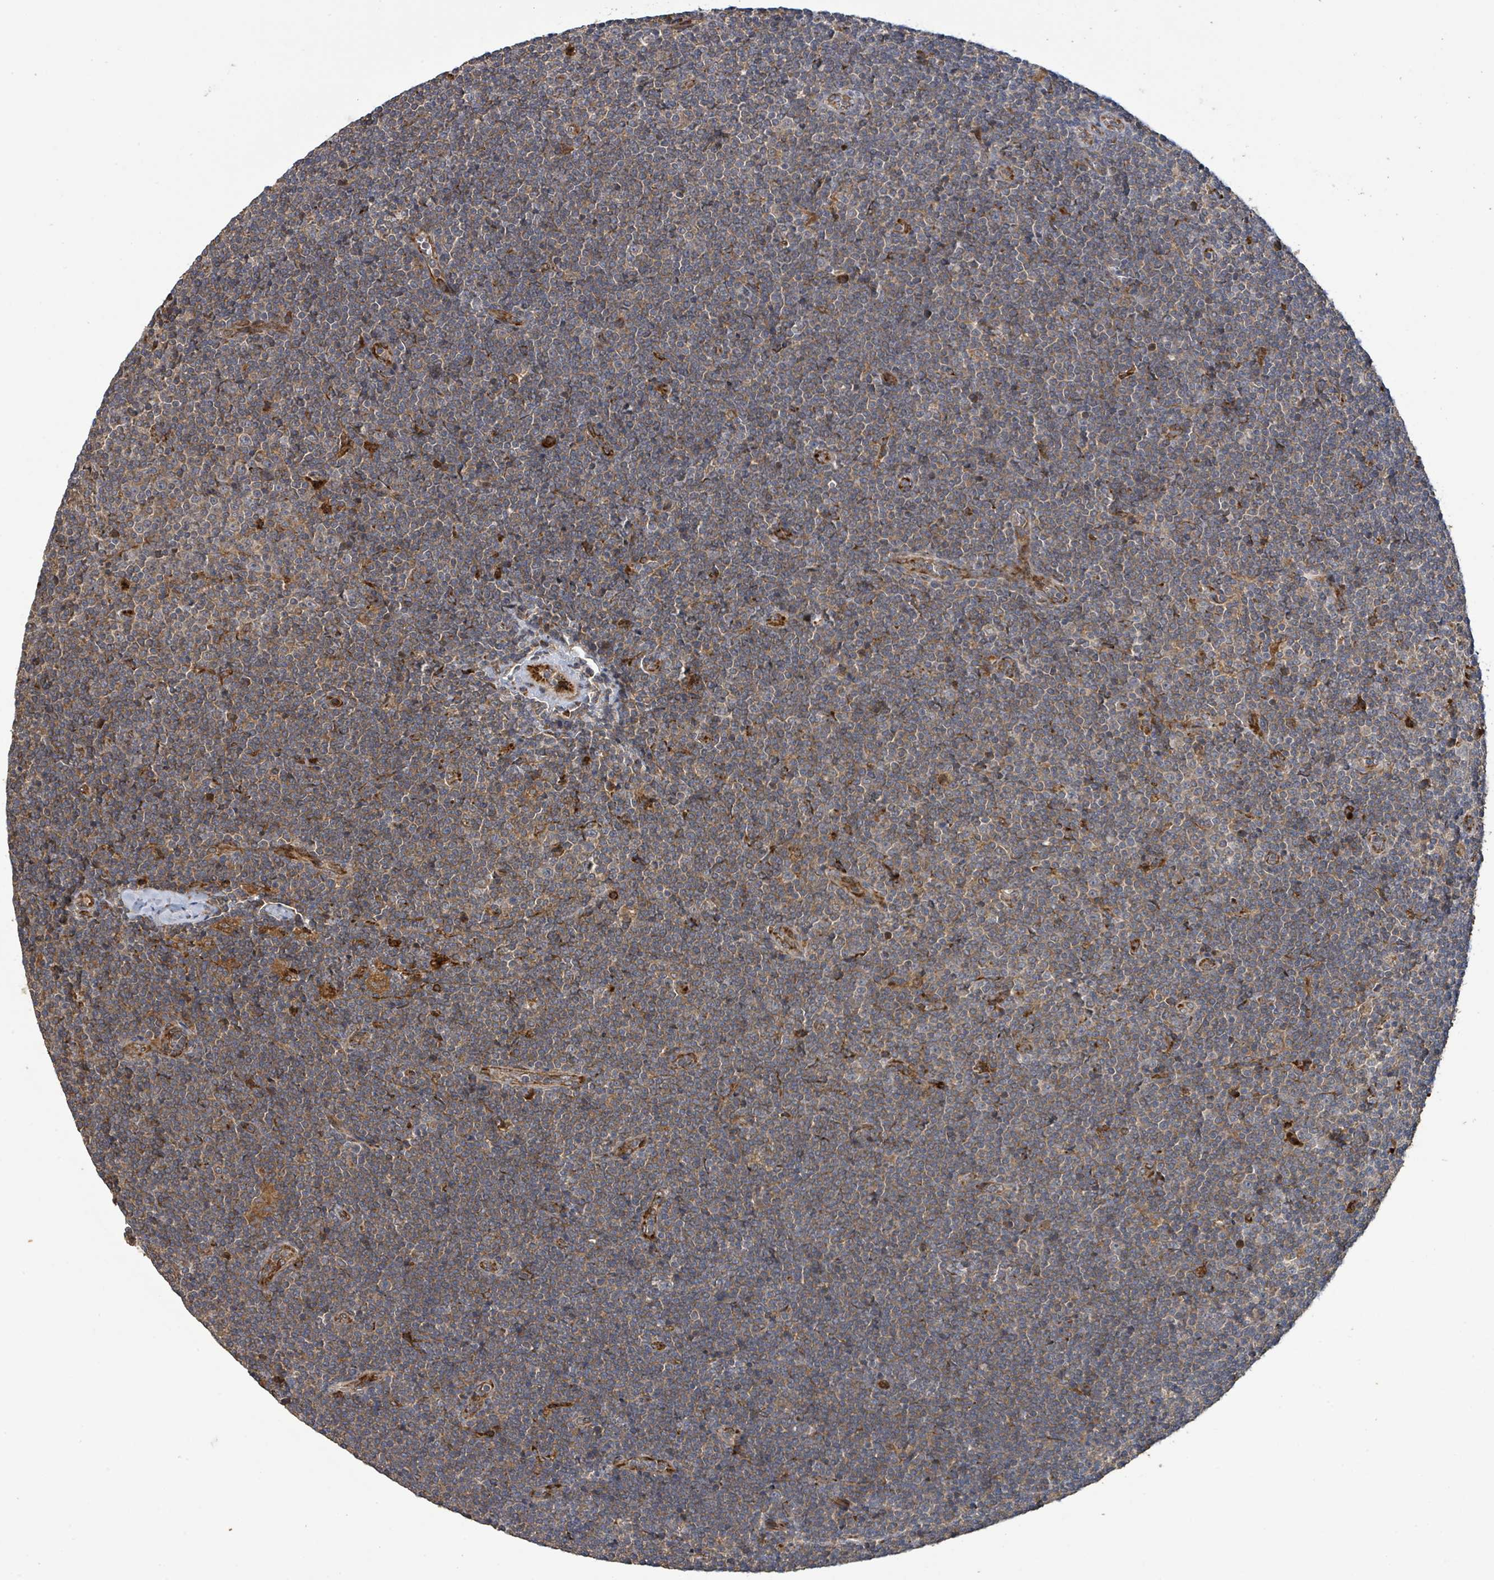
{"staining": {"intensity": "moderate", "quantity": "25%-75%", "location": "cytoplasmic/membranous"}, "tissue": "lymphoma", "cell_type": "Tumor cells", "image_type": "cancer", "snomed": [{"axis": "morphology", "description": "Malignant lymphoma, non-Hodgkin's type, Low grade"}, {"axis": "topography", "description": "Lymph node"}], "caption": "Immunohistochemical staining of low-grade malignant lymphoma, non-Hodgkin's type reveals medium levels of moderate cytoplasmic/membranous staining in approximately 25%-75% of tumor cells.", "gene": "STARD4", "patient": {"sex": "male", "age": 48}}